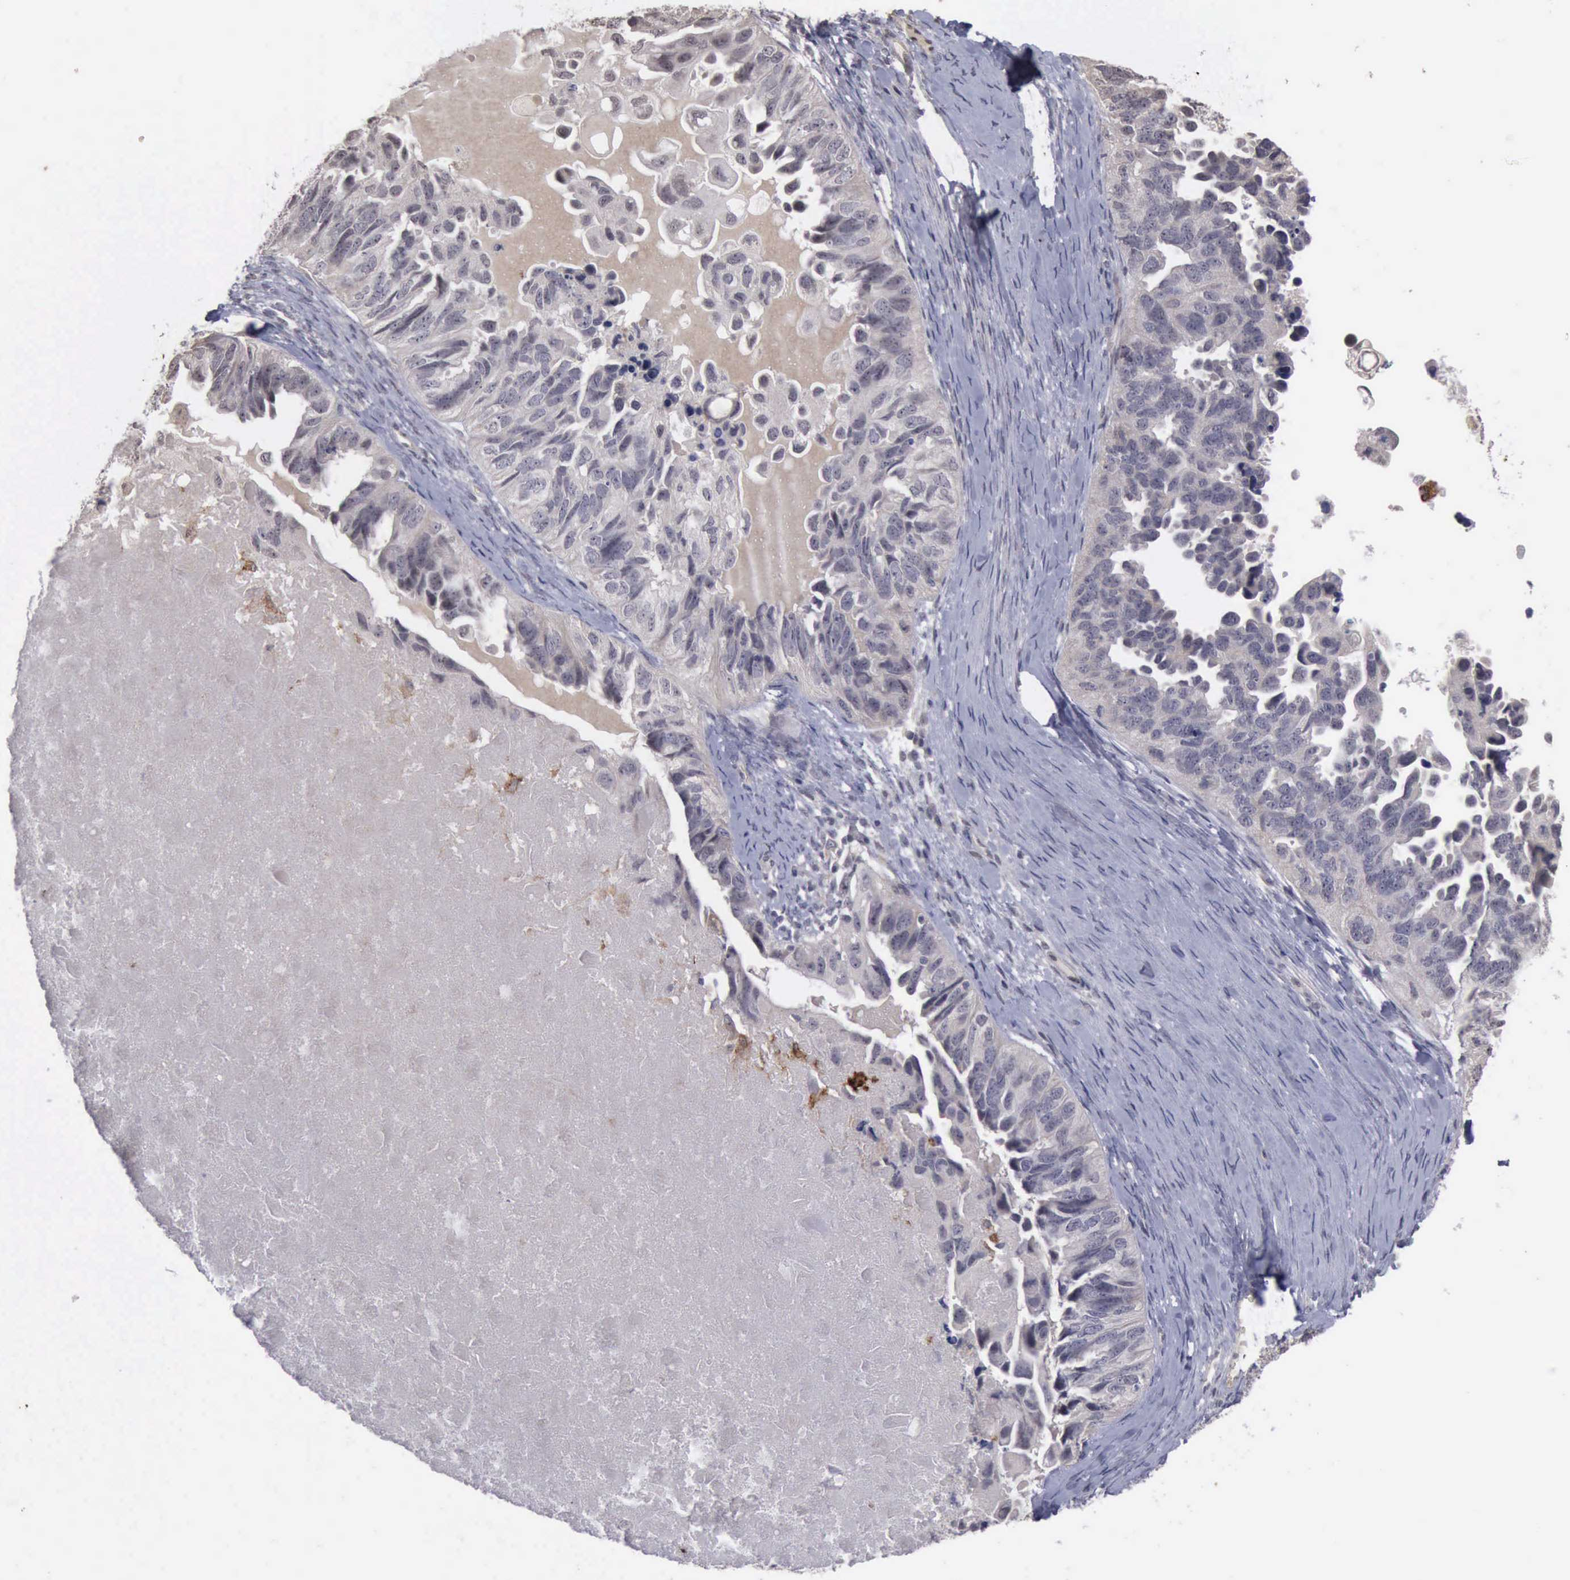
{"staining": {"intensity": "negative", "quantity": "none", "location": "none"}, "tissue": "ovarian cancer", "cell_type": "Tumor cells", "image_type": "cancer", "snomed": [{"axis": "morphology", "description": "Cystadenocarcinoma, serous, NOS"}, {"axis": "topography", "description": "Ovary"}], "caption": "A high-resolution micrograph shows immunohistochemistry staining of ovarian cancer, which exhibits no significant positivity in tumor cells.", "gene": "MMP9", "patient": {"sex": "female", "age": 82}}